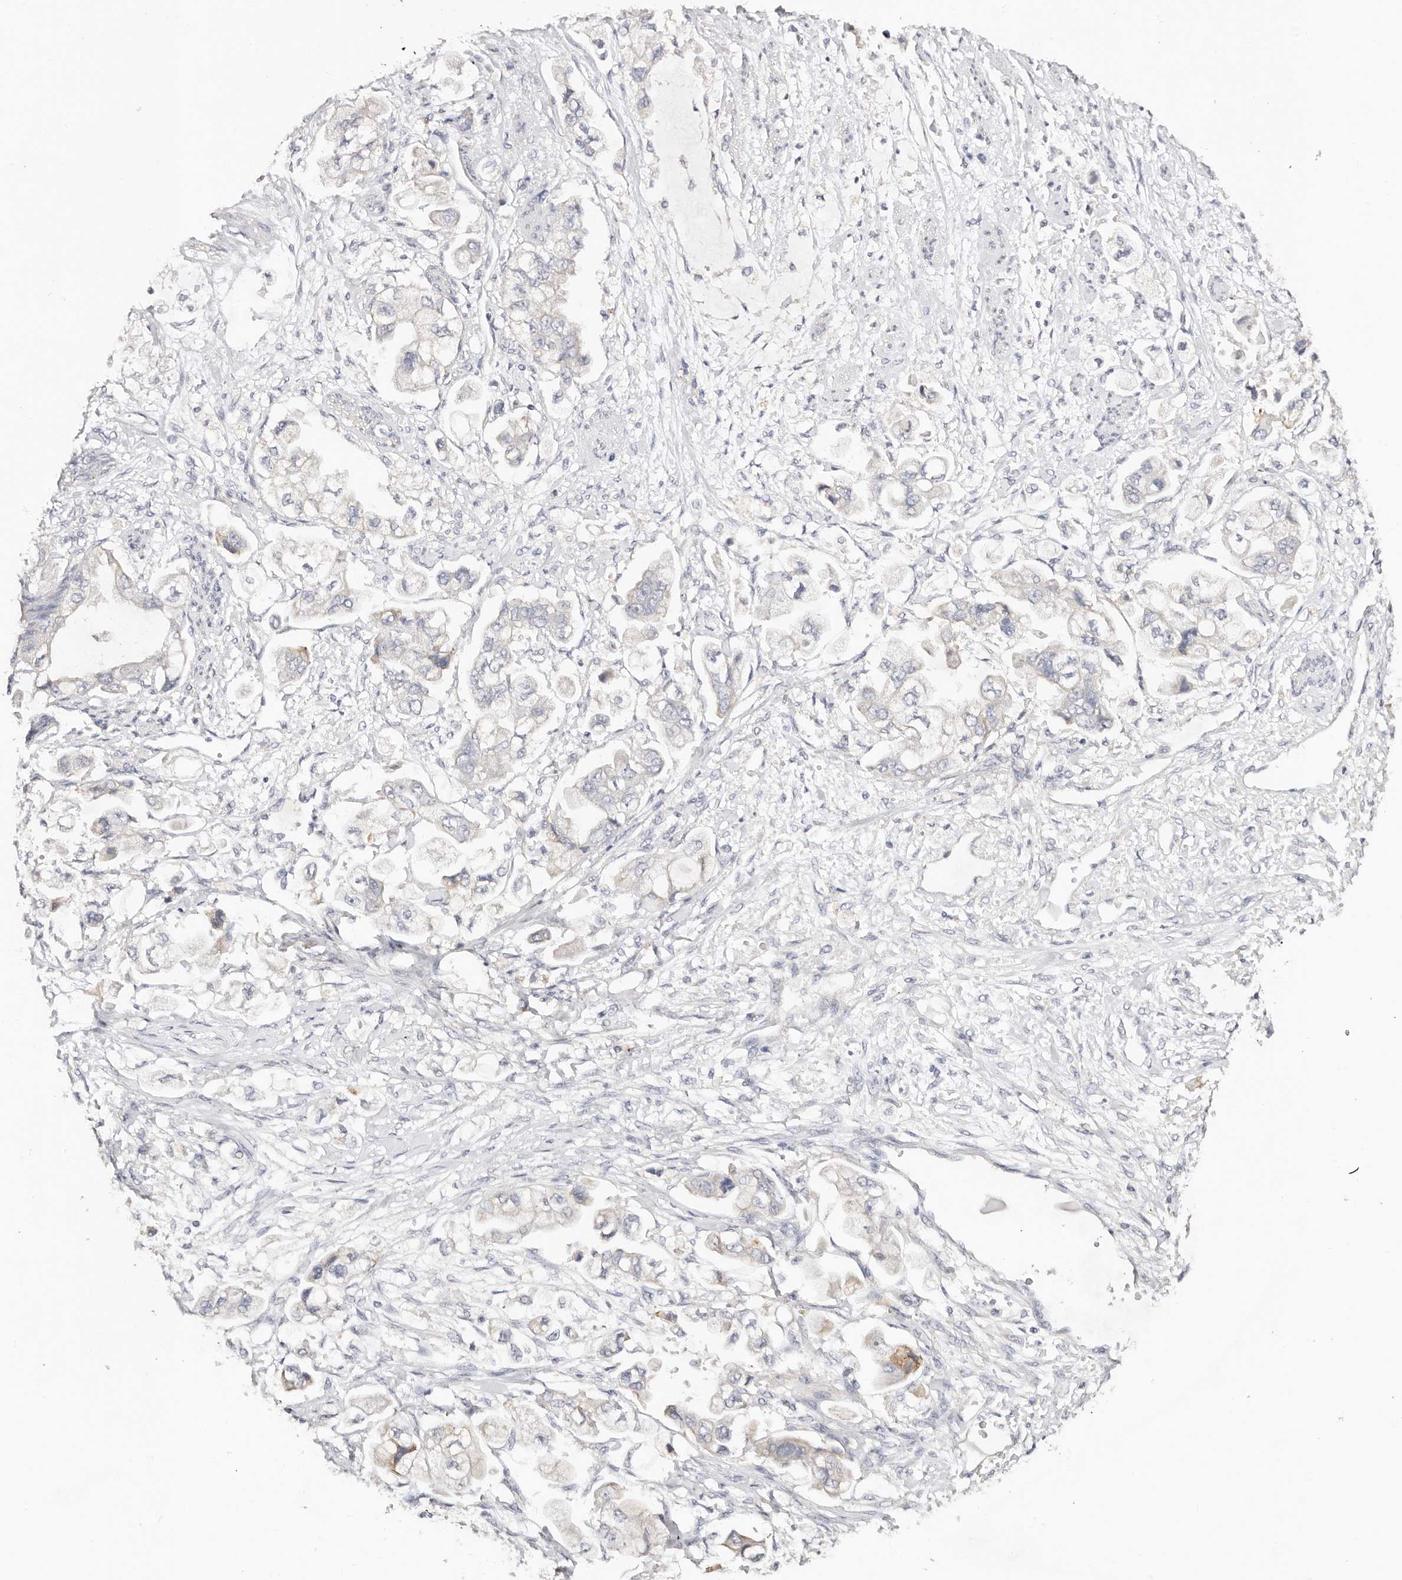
{"staining": {"intensity": "negative", "quantity": "none", "location": "none"}, "tissue": "stomach cancer", "cell_type": "Tumor cells", "image_type": "cancer", "snomed": [{"axis": "morphology", "description": "Adenocarcinoma, NOS"}, {"axis": "topography", "description": "Stomach"}], "caption": "Stomach cancer was stained to show a protein in brown. There is no significant expression in tumor cells.", "gene": "VIPAS39", "patient": {"sex": "male", "age": 62}}